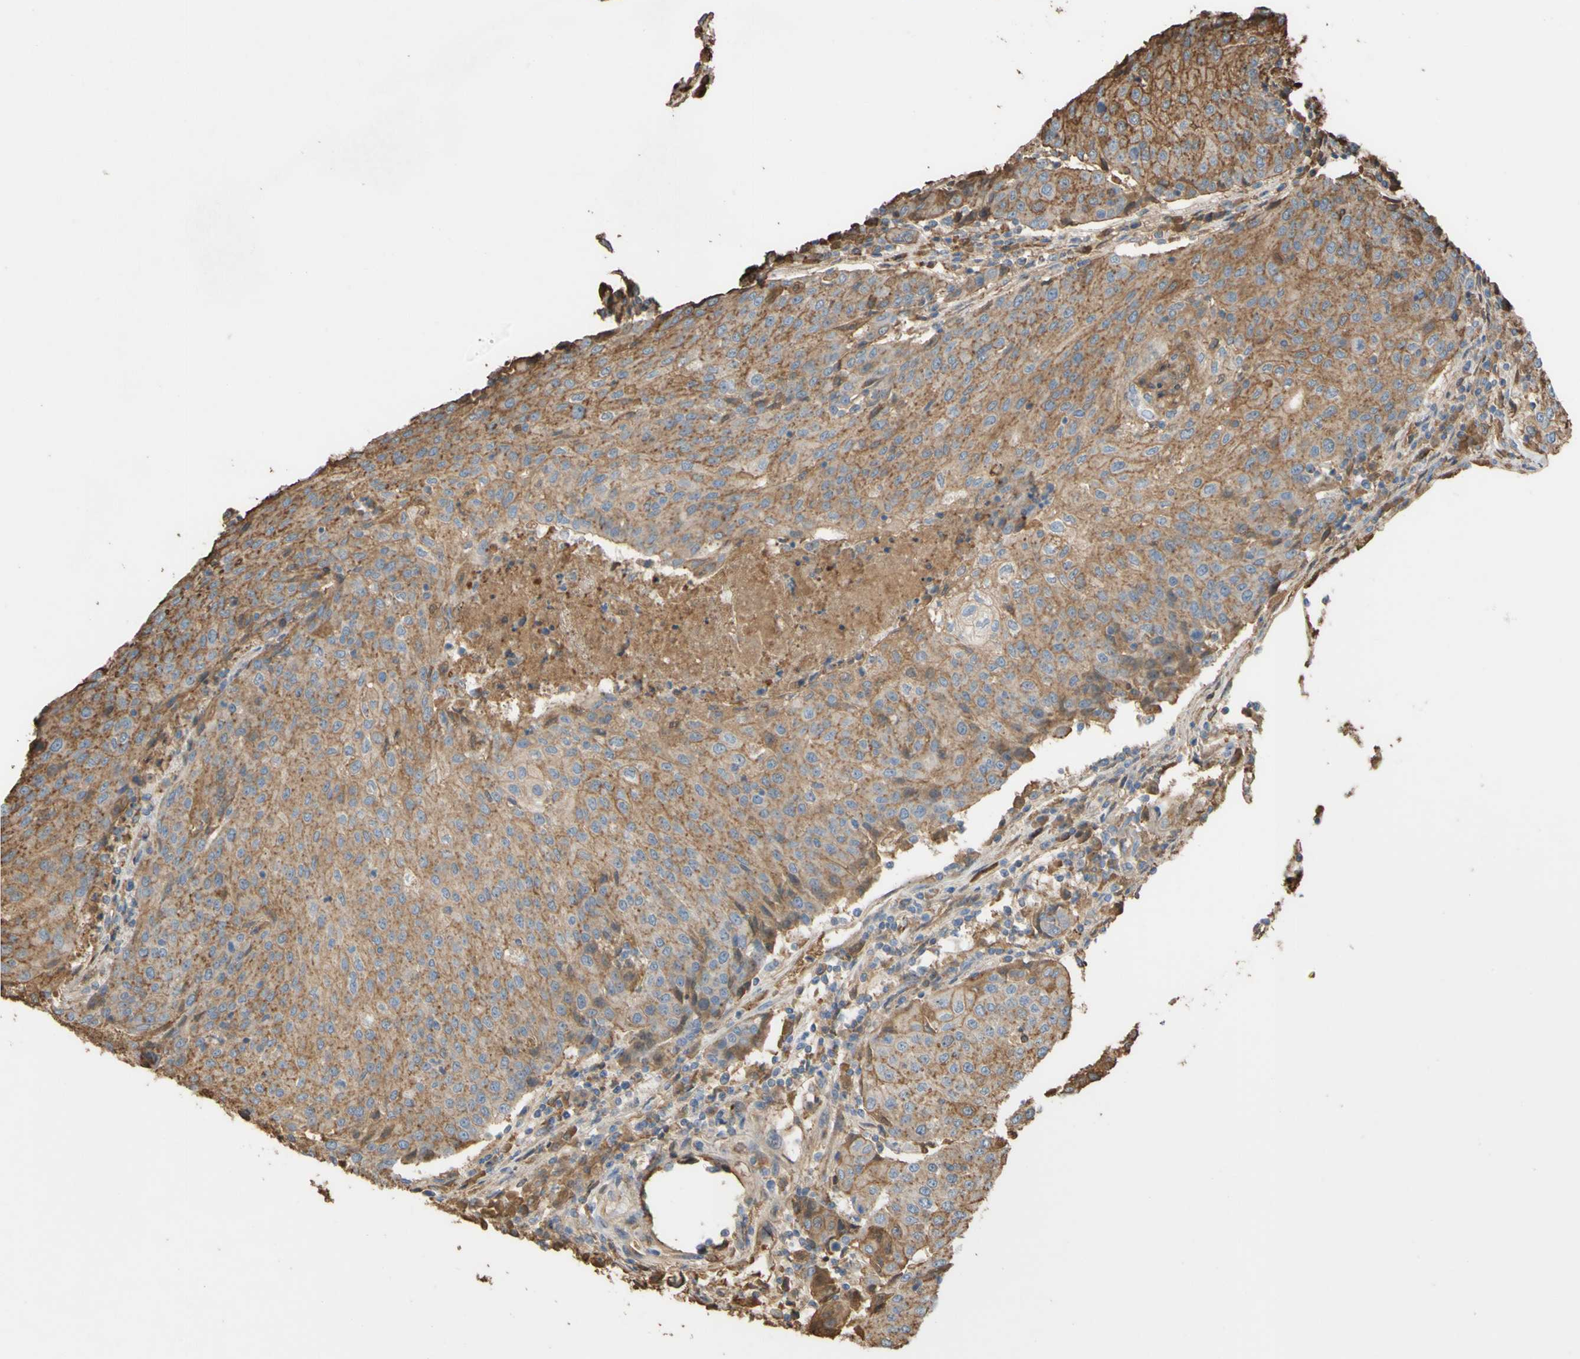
{"staining": {"intensity": "moderate", "quantity": "25%-75%", "location": "cytoplasmic/membranous"}, "tissue": "urothelial cancer", "cell_type": "Tumor cells", "image_type": "cancer", "snomed": [{"axis": "morphology", "description": "Urothelial carcinoma, High grade"}, {"axis": "topography", "description": "Urinary bladder"}], "caption": "Tumor cells reveal medium levels of moderate cytoplasmic/membranous expression in about 25%-75% of cells in human urothelial cancer.", "gene": "PTGDS", "patient": {"sex": "female", "age": 85}}